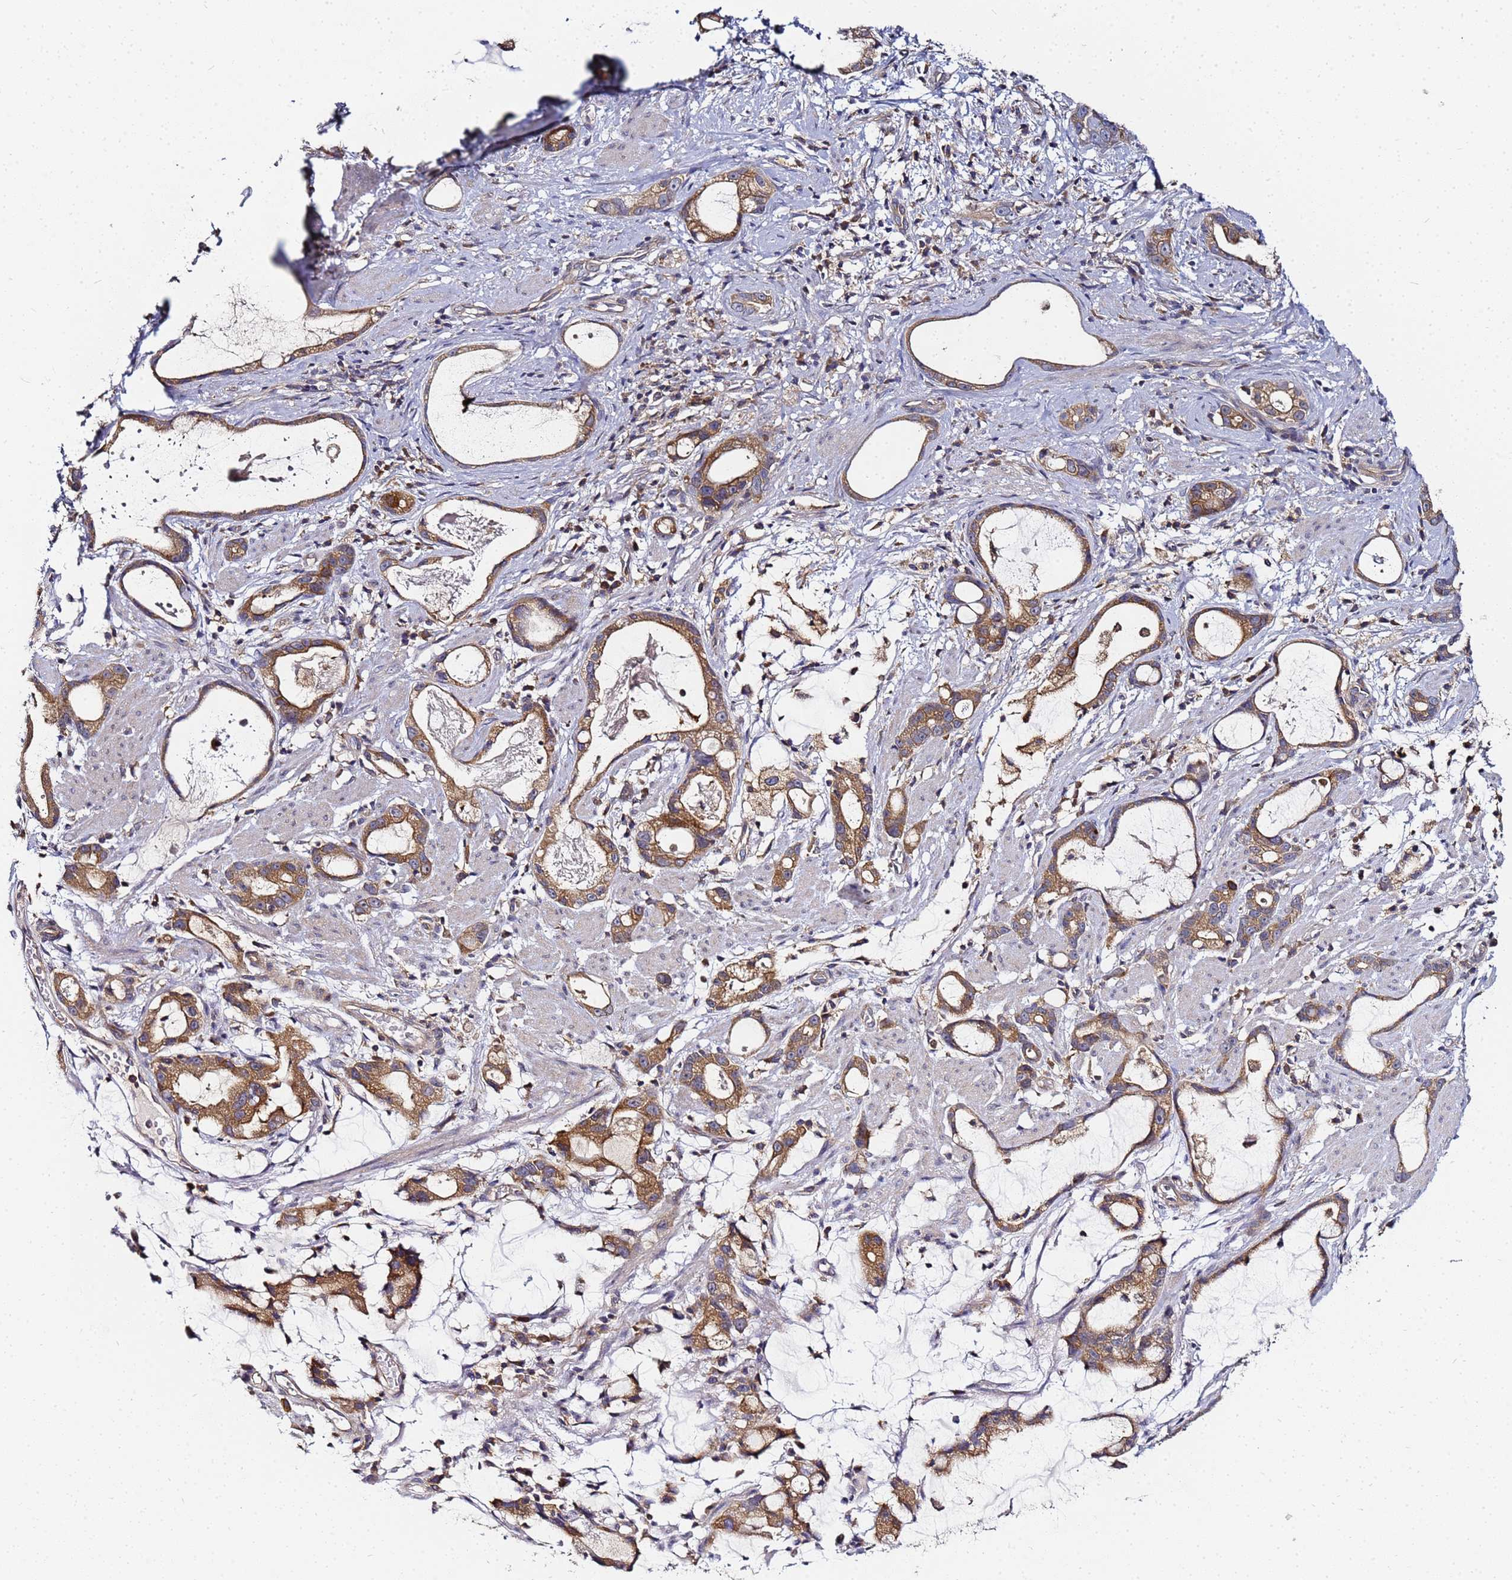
{"staining": {"intensity": "moderate", "quantity": ">75%", "location": "cytoplasmic/membranous"}, "tissue": "stomach cancer", "cell_type": "Tumor cells", "image_type": "cancer", "snomed": [{"axis": "morphology", "description": "Adenocarcinoma, NOS"}, {"axis": "topography", "description": "Stomach"}], "caption": "Immunohistochemistry (IHC) (DAB (3,3'-diaminobenzidine)) staining of human stomach cancer exhibits moderate cytoplasmic/membranous protein positivity in approximately >75% of tumor cells. Ihc stains the protein of interest in brown and the nuclei are stained blue.", "gene": "CHM", "patient": {"sex": "male", "age": 55}}